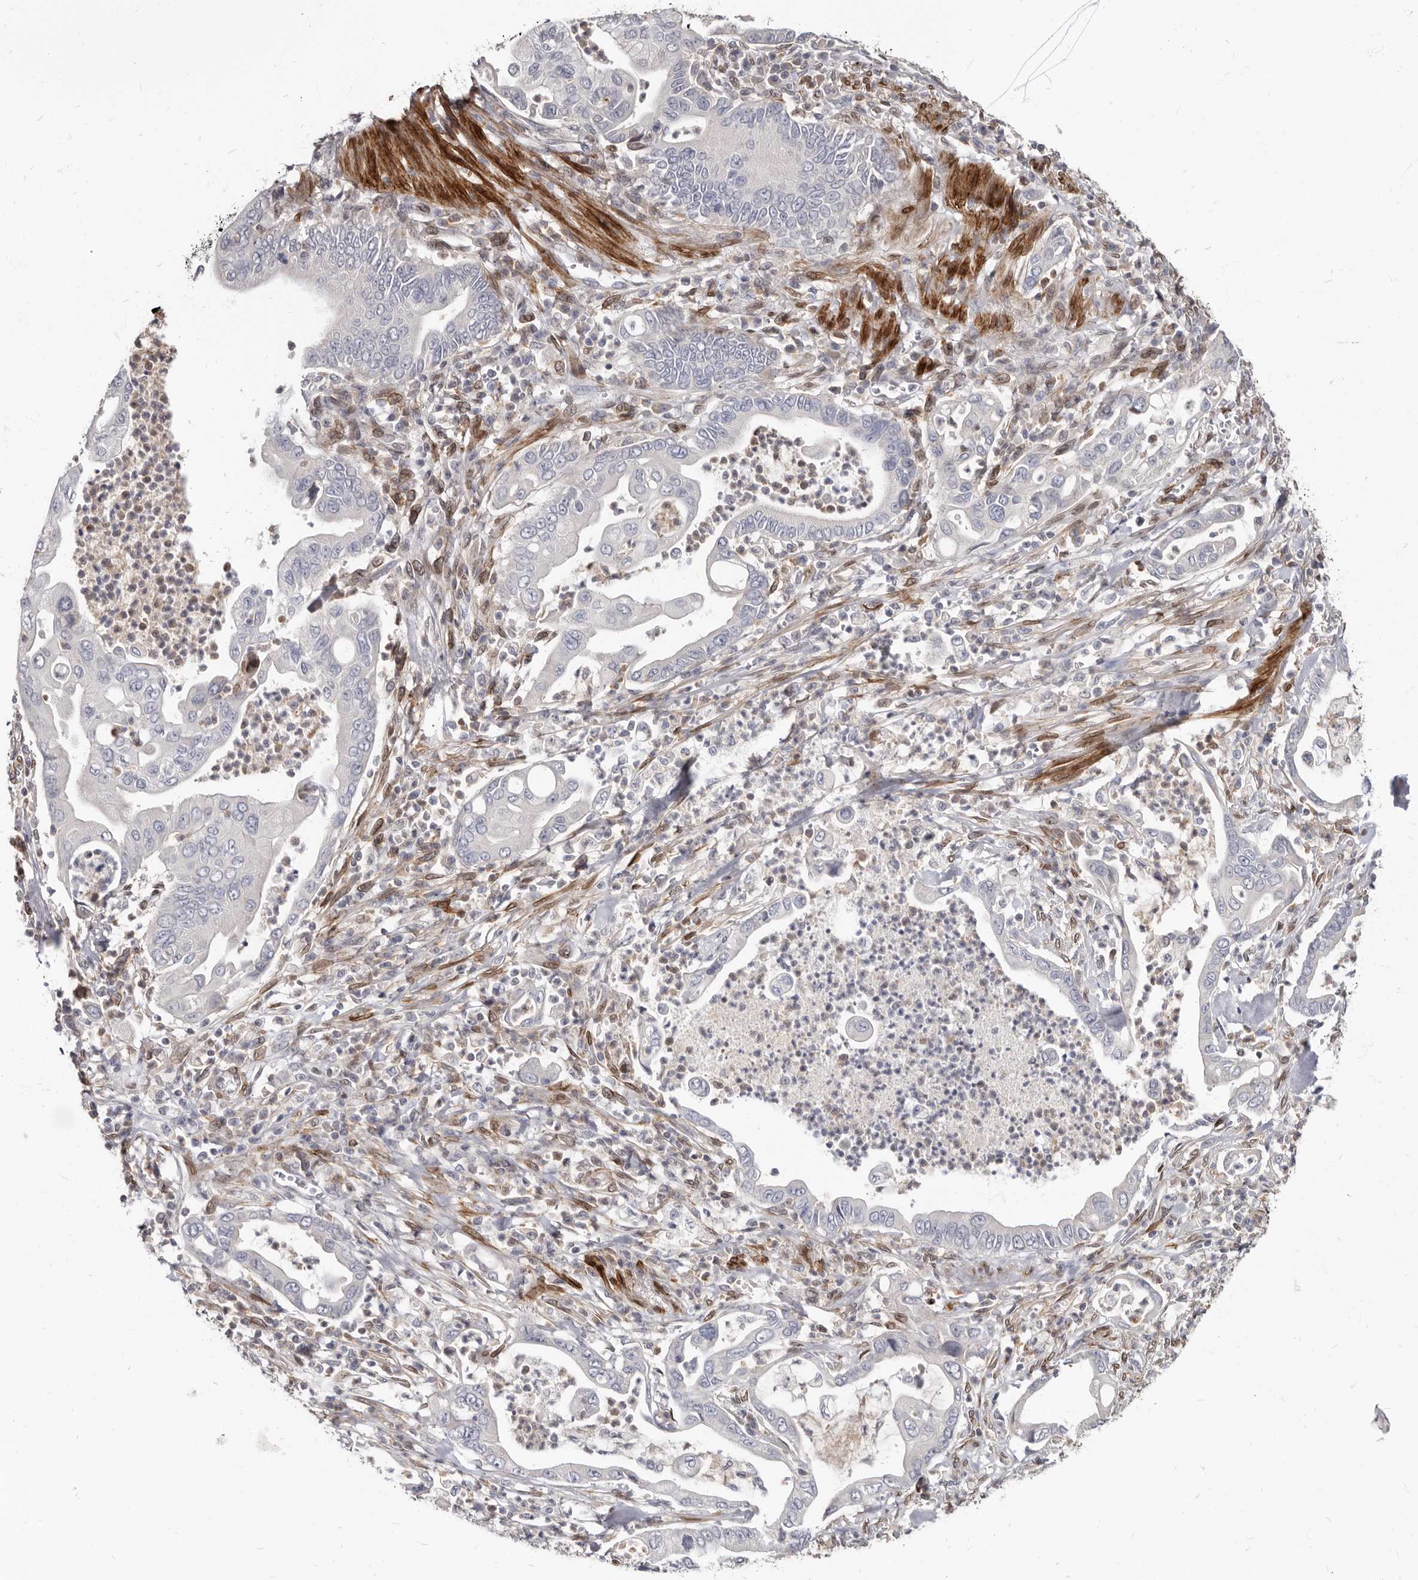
{"staining": {"intensity": "negative", "quantity": "none", "location": "none"}, "tissue": "pancreatic cancer", "cell_type": "Tumor cells", "image_type": "cancer", "snomed": [{"axis": "morphology", "description": "Adenocarcinoma, NOS"}, {"axis": "topography", "description": "Pancreas"}], "caption": "Immunohistochemistry image of neoplastic tissue: human pancreatic adenocarcinoma stained with DAB shows no significant protein expression in tumor cells.", "gene": "MRGPRF", "patient": {"sex": "male", "age": 78}}